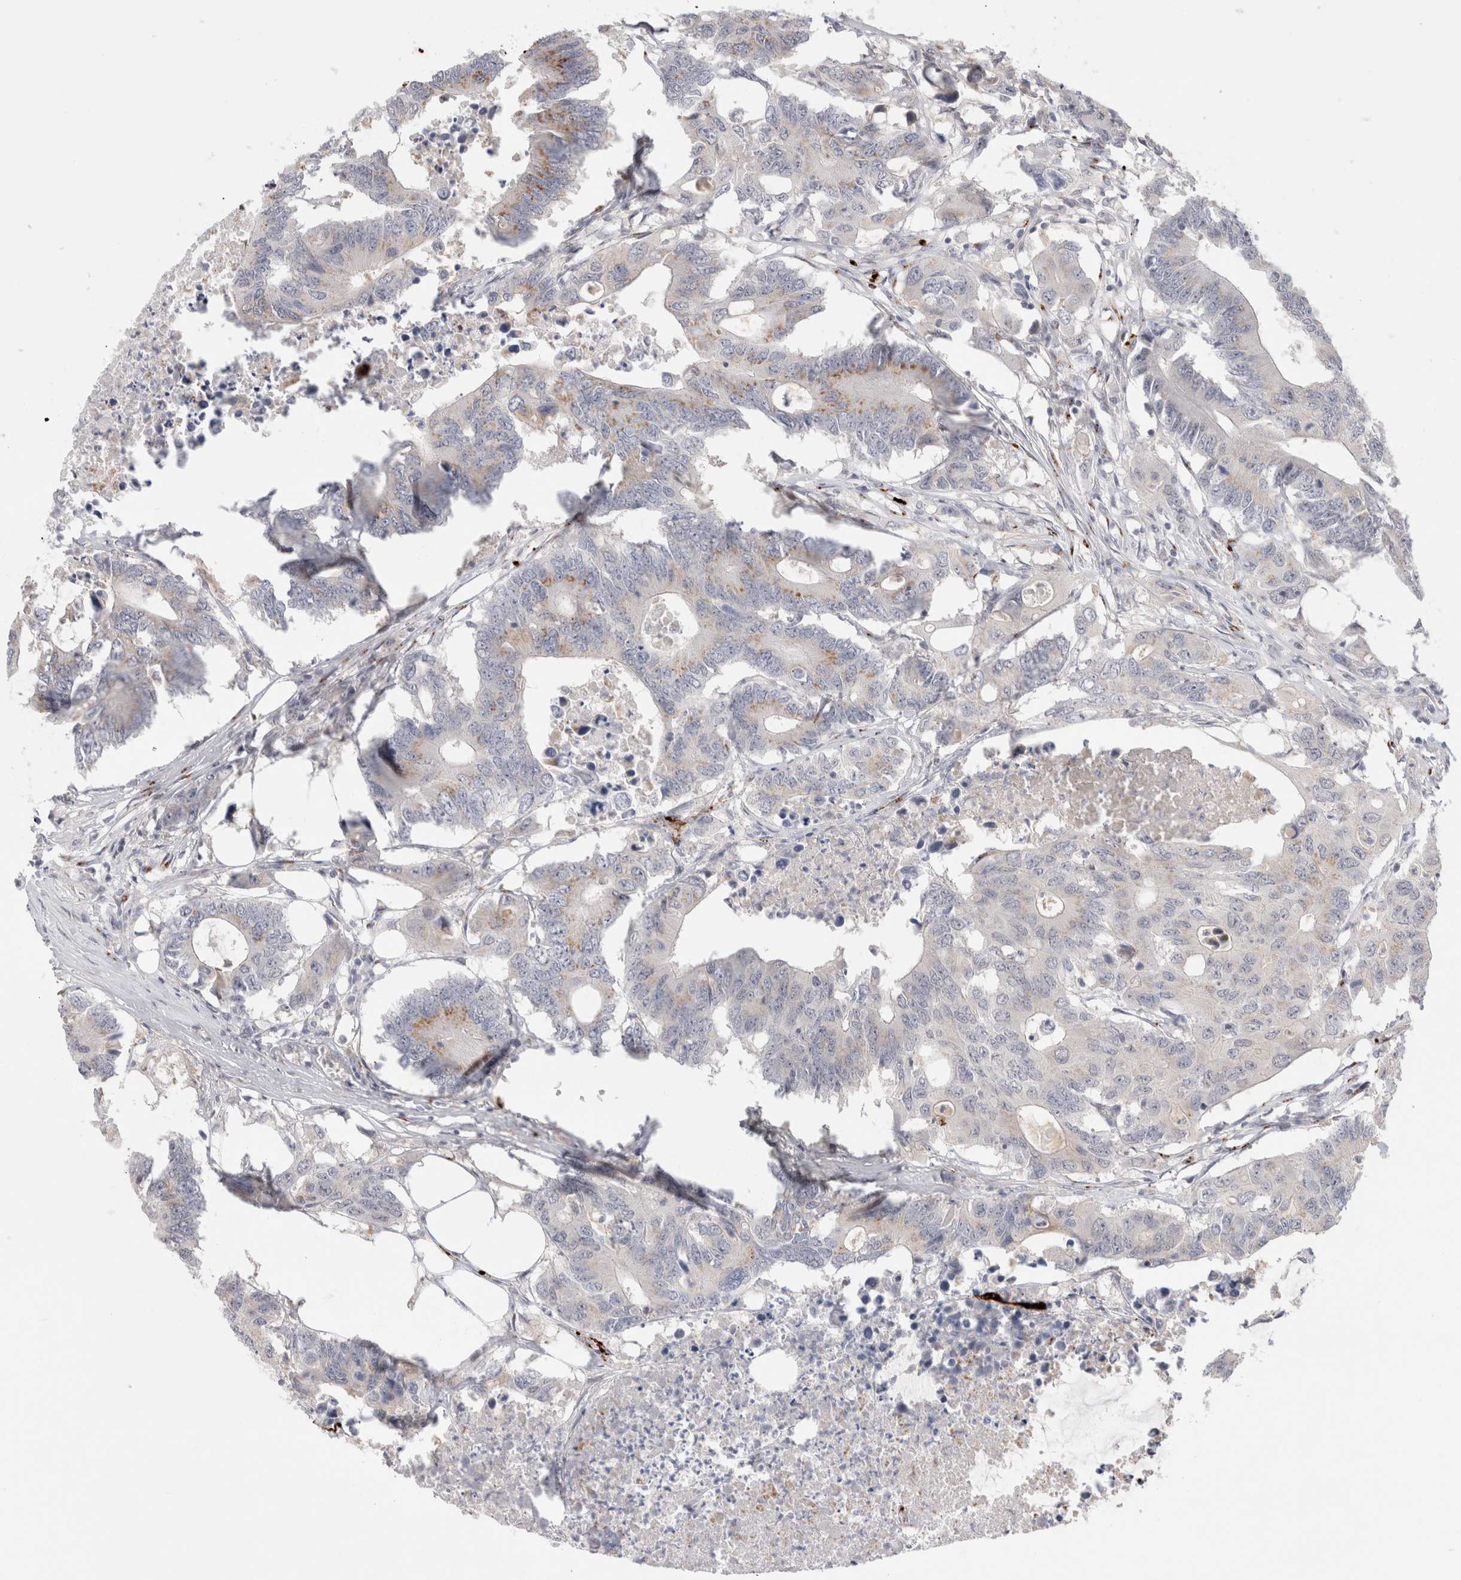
{"staining": {"intensity": "weak", "quantity": "<25%", "location": "cytoplasmic/membranous"}, "tissue": "colorectal cancer", "cell_type": "Tumor cells", "image_type": "cancer", "snomed": [{"axis": "morphology", "description": "Adenocarcinoma, NOS"}, {"axis": "topography", "description": "Colon"}], "caption": "Colorectal adenocarcinoma stained for a protein using immunohistochemistry exhibits no expression tumor cells.", "gene": "VPS28", "patient": {"sex": "male", "age": 71}}